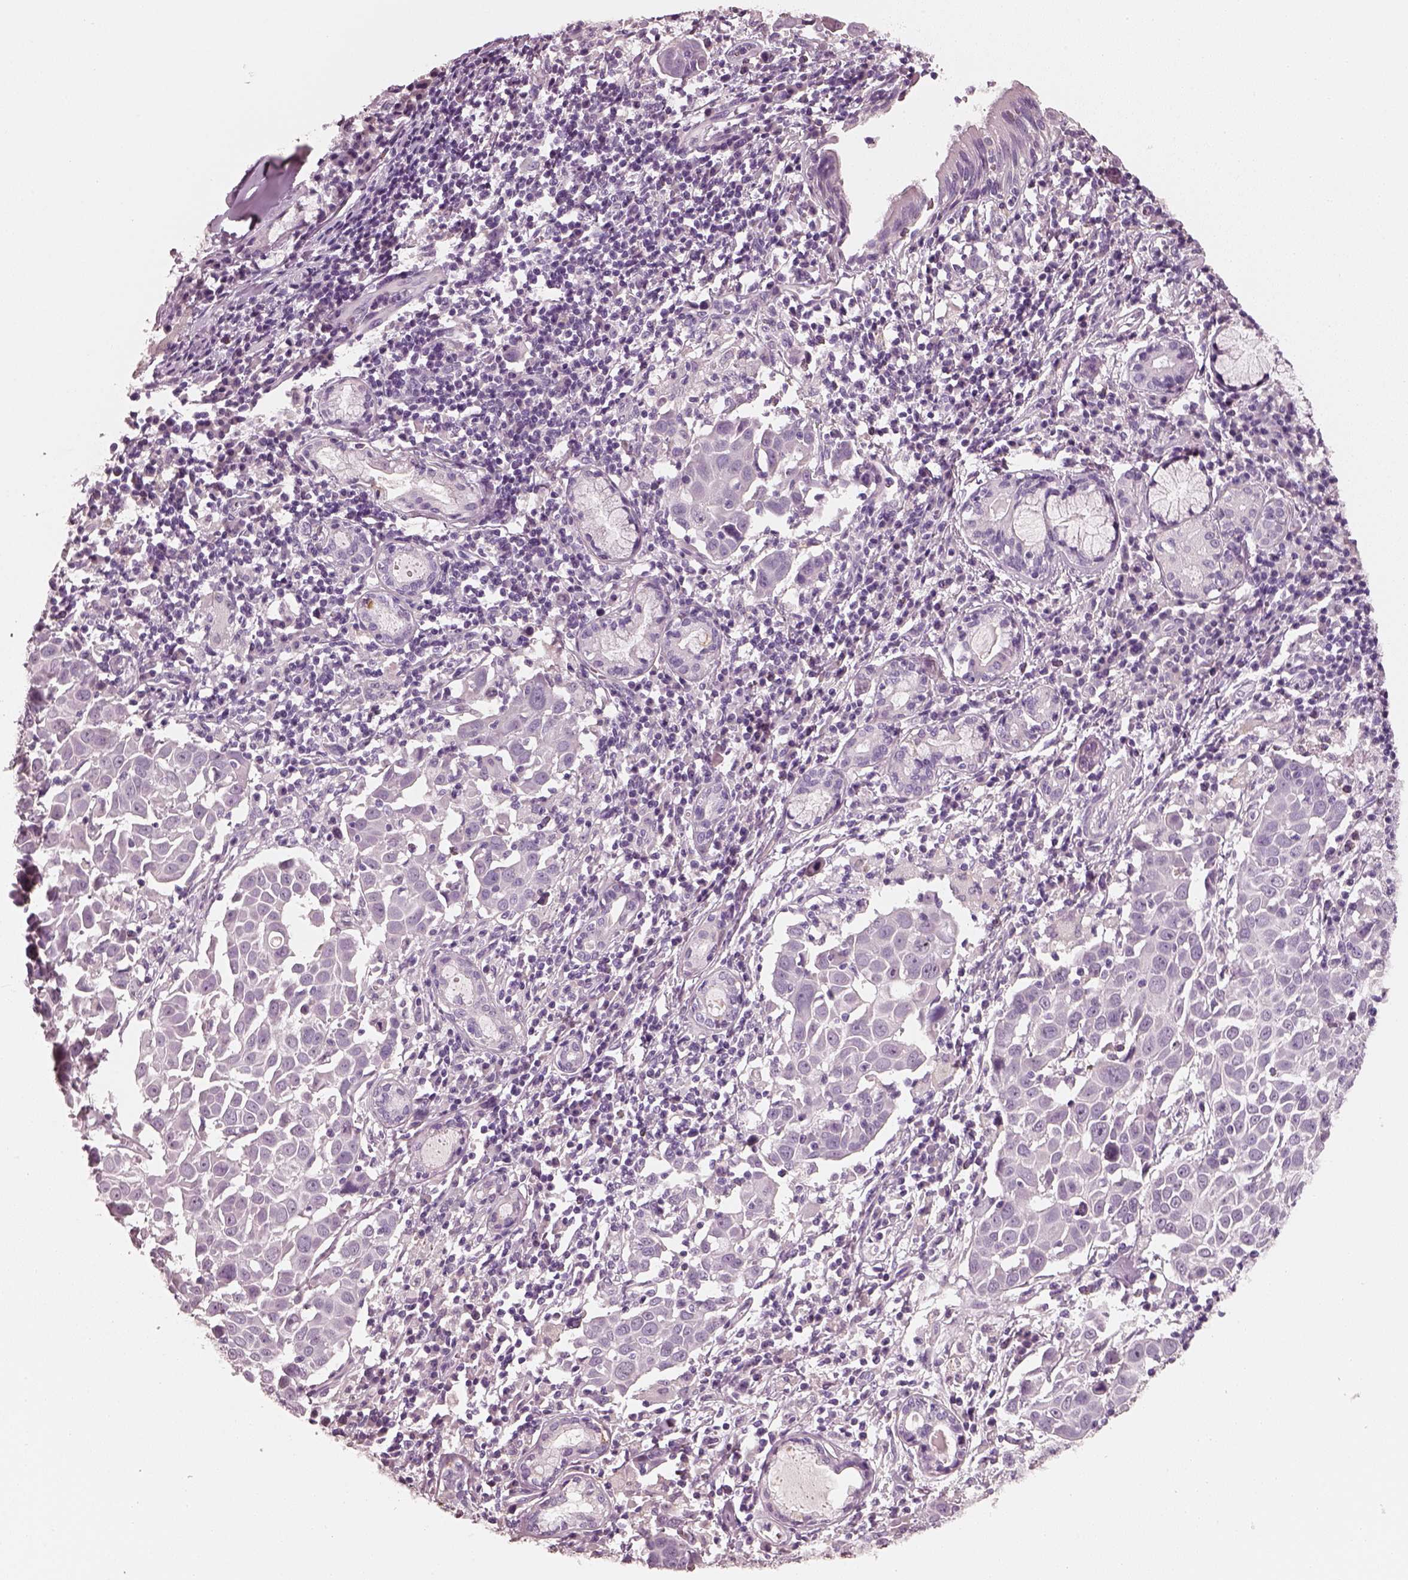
{"staining": {"intensity": "negative", "quantity": "none", "location": "none"}, "tissue": "lung cancer", "cell_type": "Tumor cells", "image_type": "cancer", "snomed": [{"axis": "morphology", "description": "Squamous cell carcinoma, NOS"}, {"axis": "topography", "description": "Lung"}], "caption": "Immunohistochemistry of human squamous cell carcinoma (lung) shows no expression in tumor cells.", "gene": "RS1", "patient": {"sex": "male", "age": 57}}